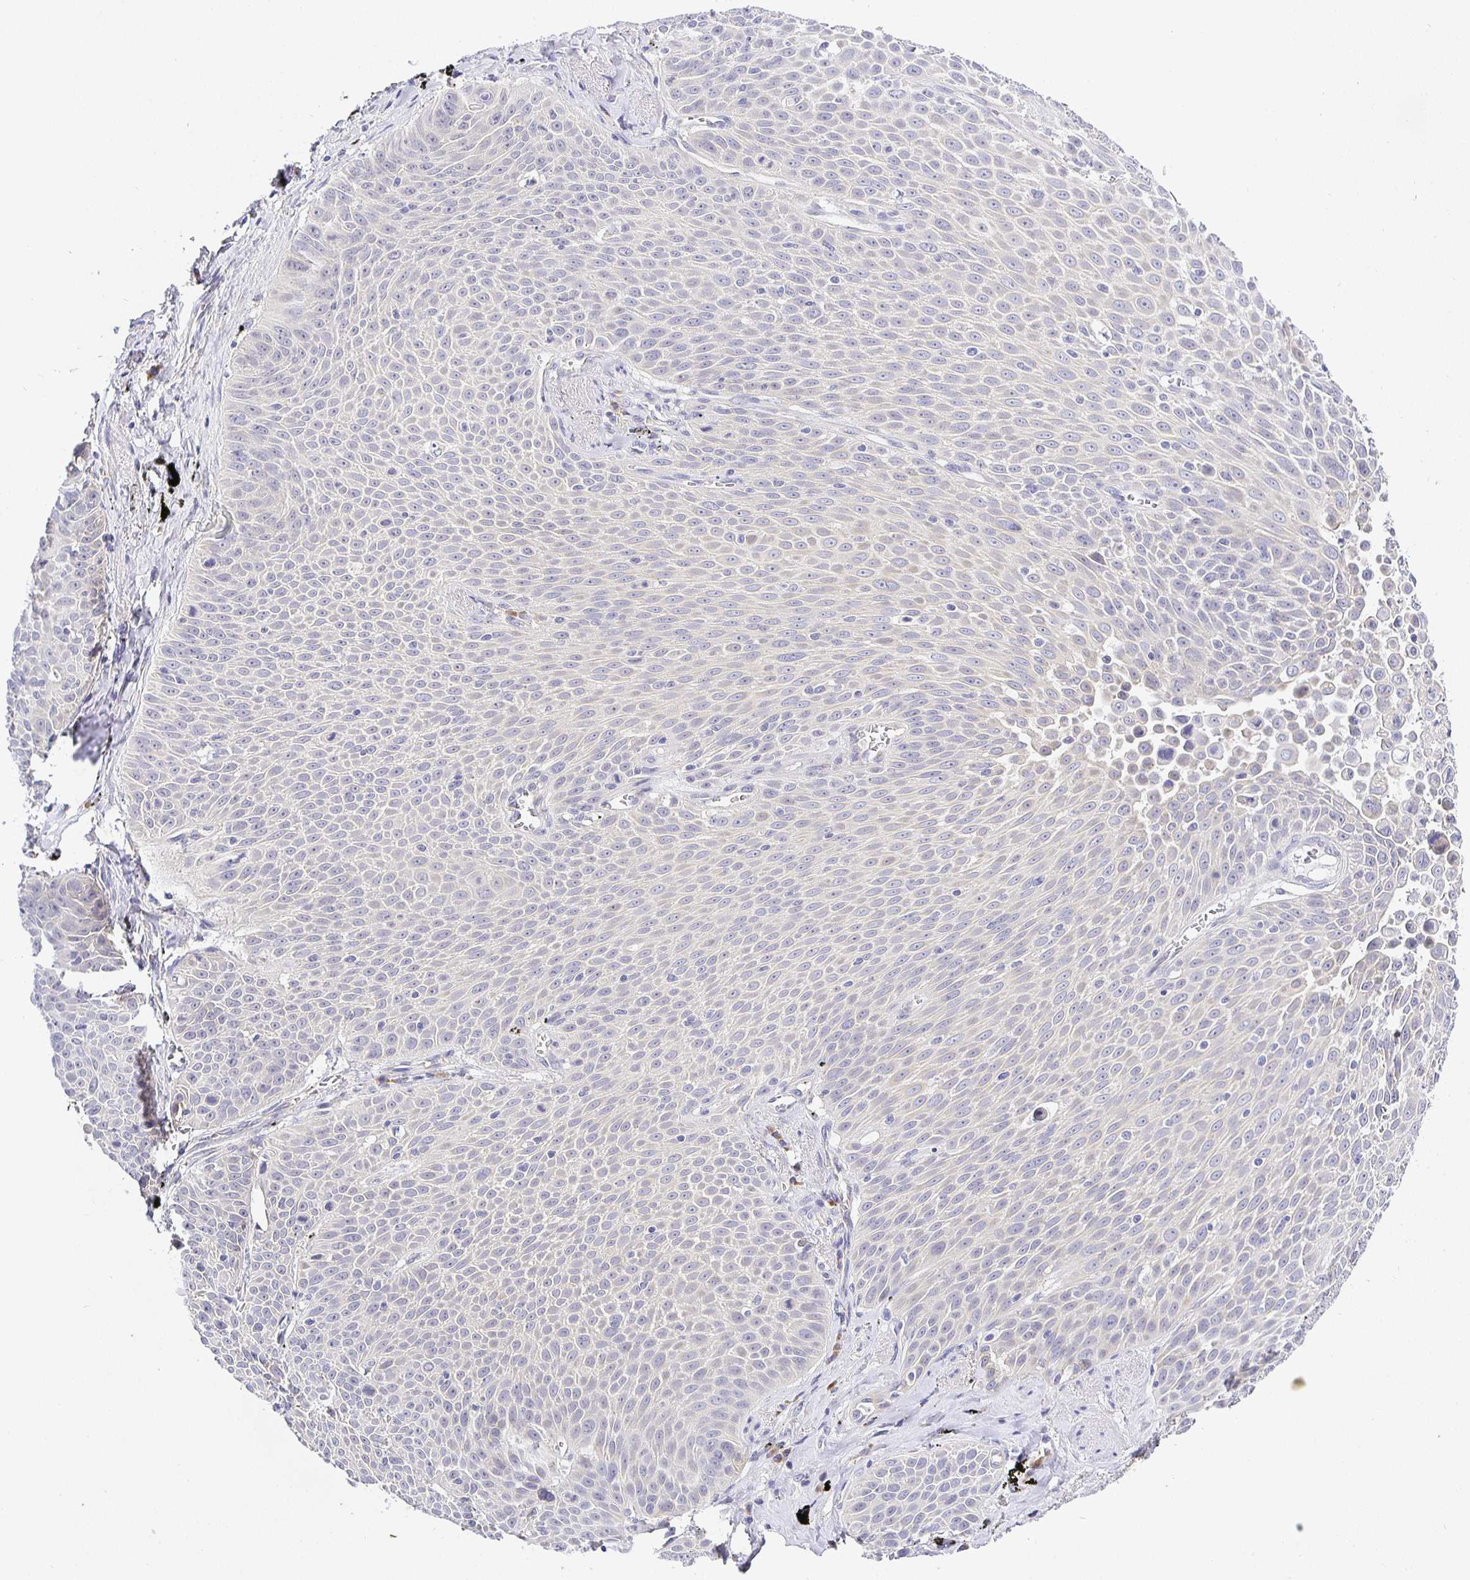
{"staining": {"intensity": "negative", "quantity": "none", "location": "none"}, "tissue": "lung cancer", "cell_type": "Tumor cells", "image_type": "cancer", "snomed": [{"axis": "morphology", "description": "Squamous cell carcinoma, NOS"}, {"axis": "morphology", "description": "Squamous cell carcinoma, metastatic, NOS"}, {"axis": "topography", "description": "Lymph node"}, {"axis": "topography", "description": "Lung"}], "caption": "Immunohistochemical staining of human lung cancer exhibits no significant positivity in tumor cells. (DAB immunohistochemistry (IHC) visualized using brightfield microscopy, high magnification).", "gene": "OPALIN", "patient": {"sex": "female", "age": 62}}